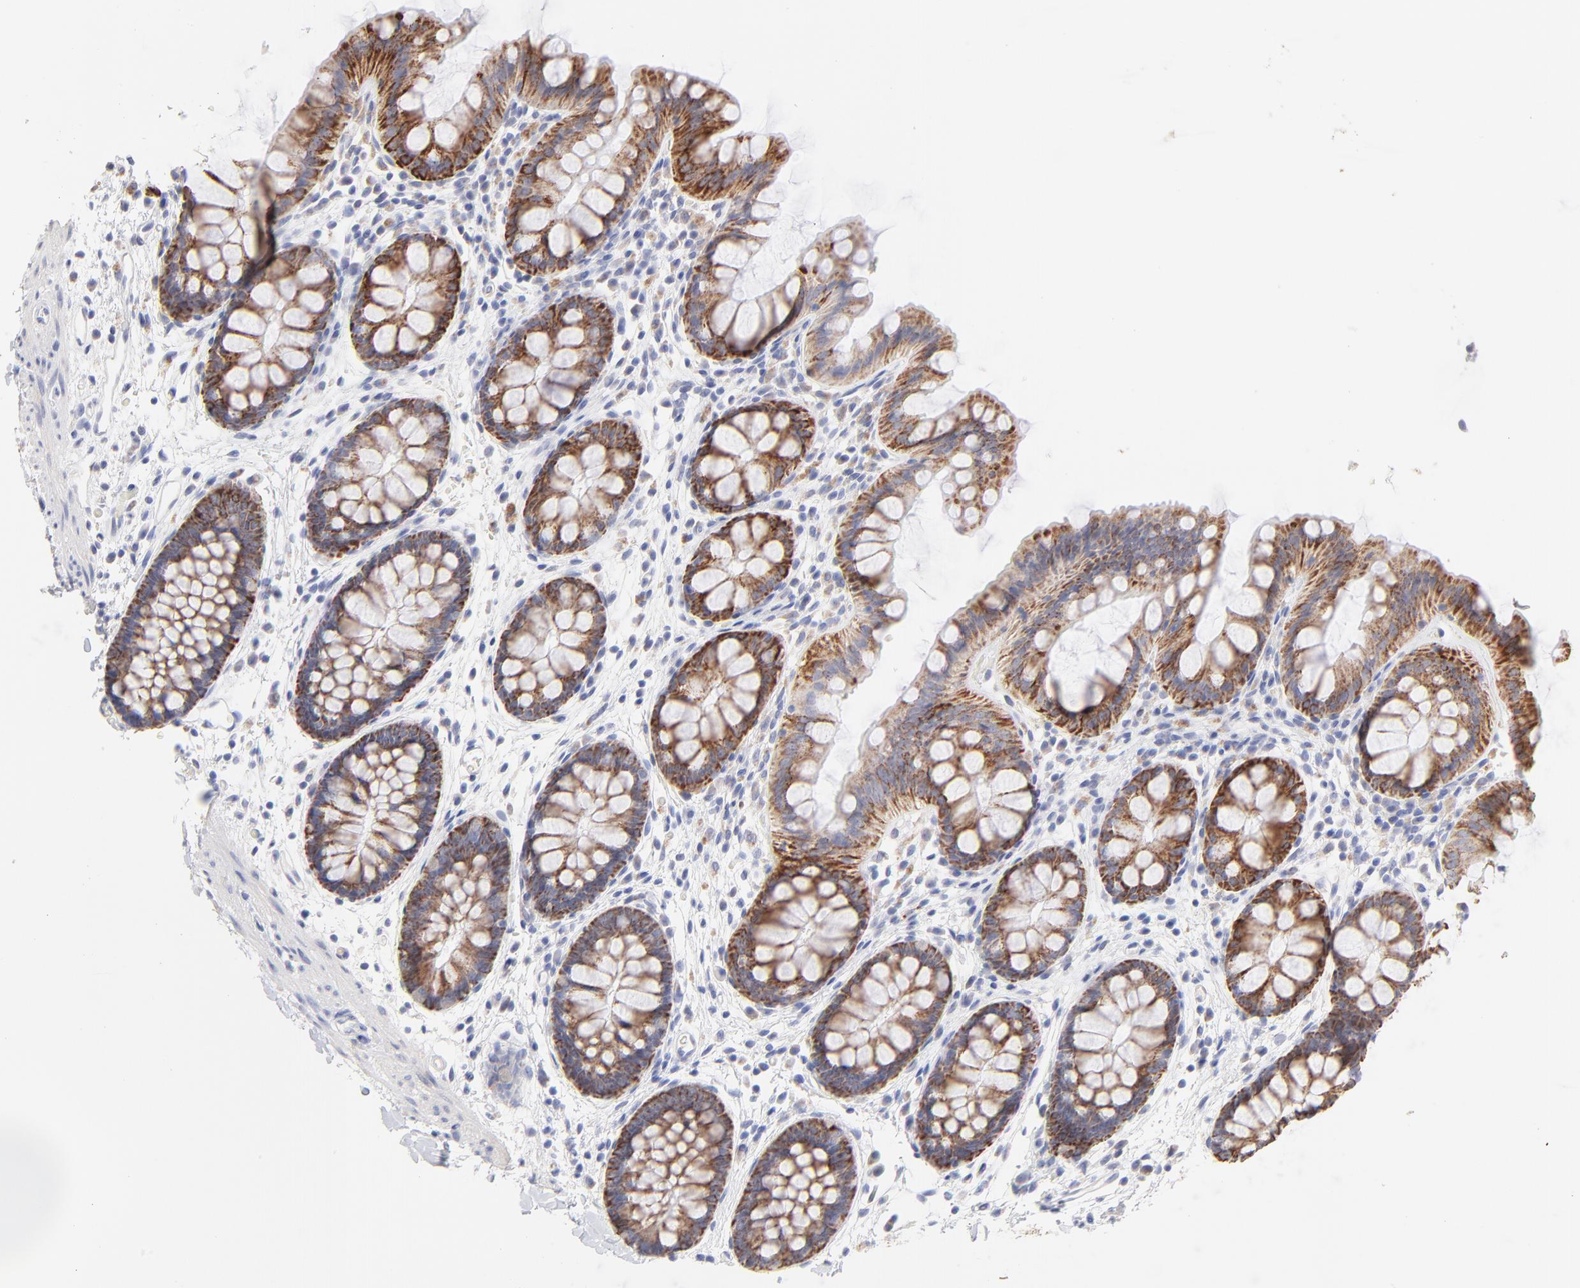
{"staining": {"intensity": "negative", "quantity": "none", "location": "none"}, "tissue": "colon", "cell_type": "Endothelial cells", "image_type": "normal", "snomed": [{"axis": "morphology", "description": "Normal tissue, NOS"}, {"axis": "topography", "description": "Smooth muscle"}, {"axis": "topography", "description": "Colon"}], "caption": "This is a micrograph of immunohistochemistry staining of normal colon, which shows no staining in endothelial cells. (DAB (3,3'-diaminobenzidine) immunohistochemistry (IHC) visualized using brightfield microscopy, high magnification).", "gene": "TST", "patient": {"sex": "male", "age": 67}}